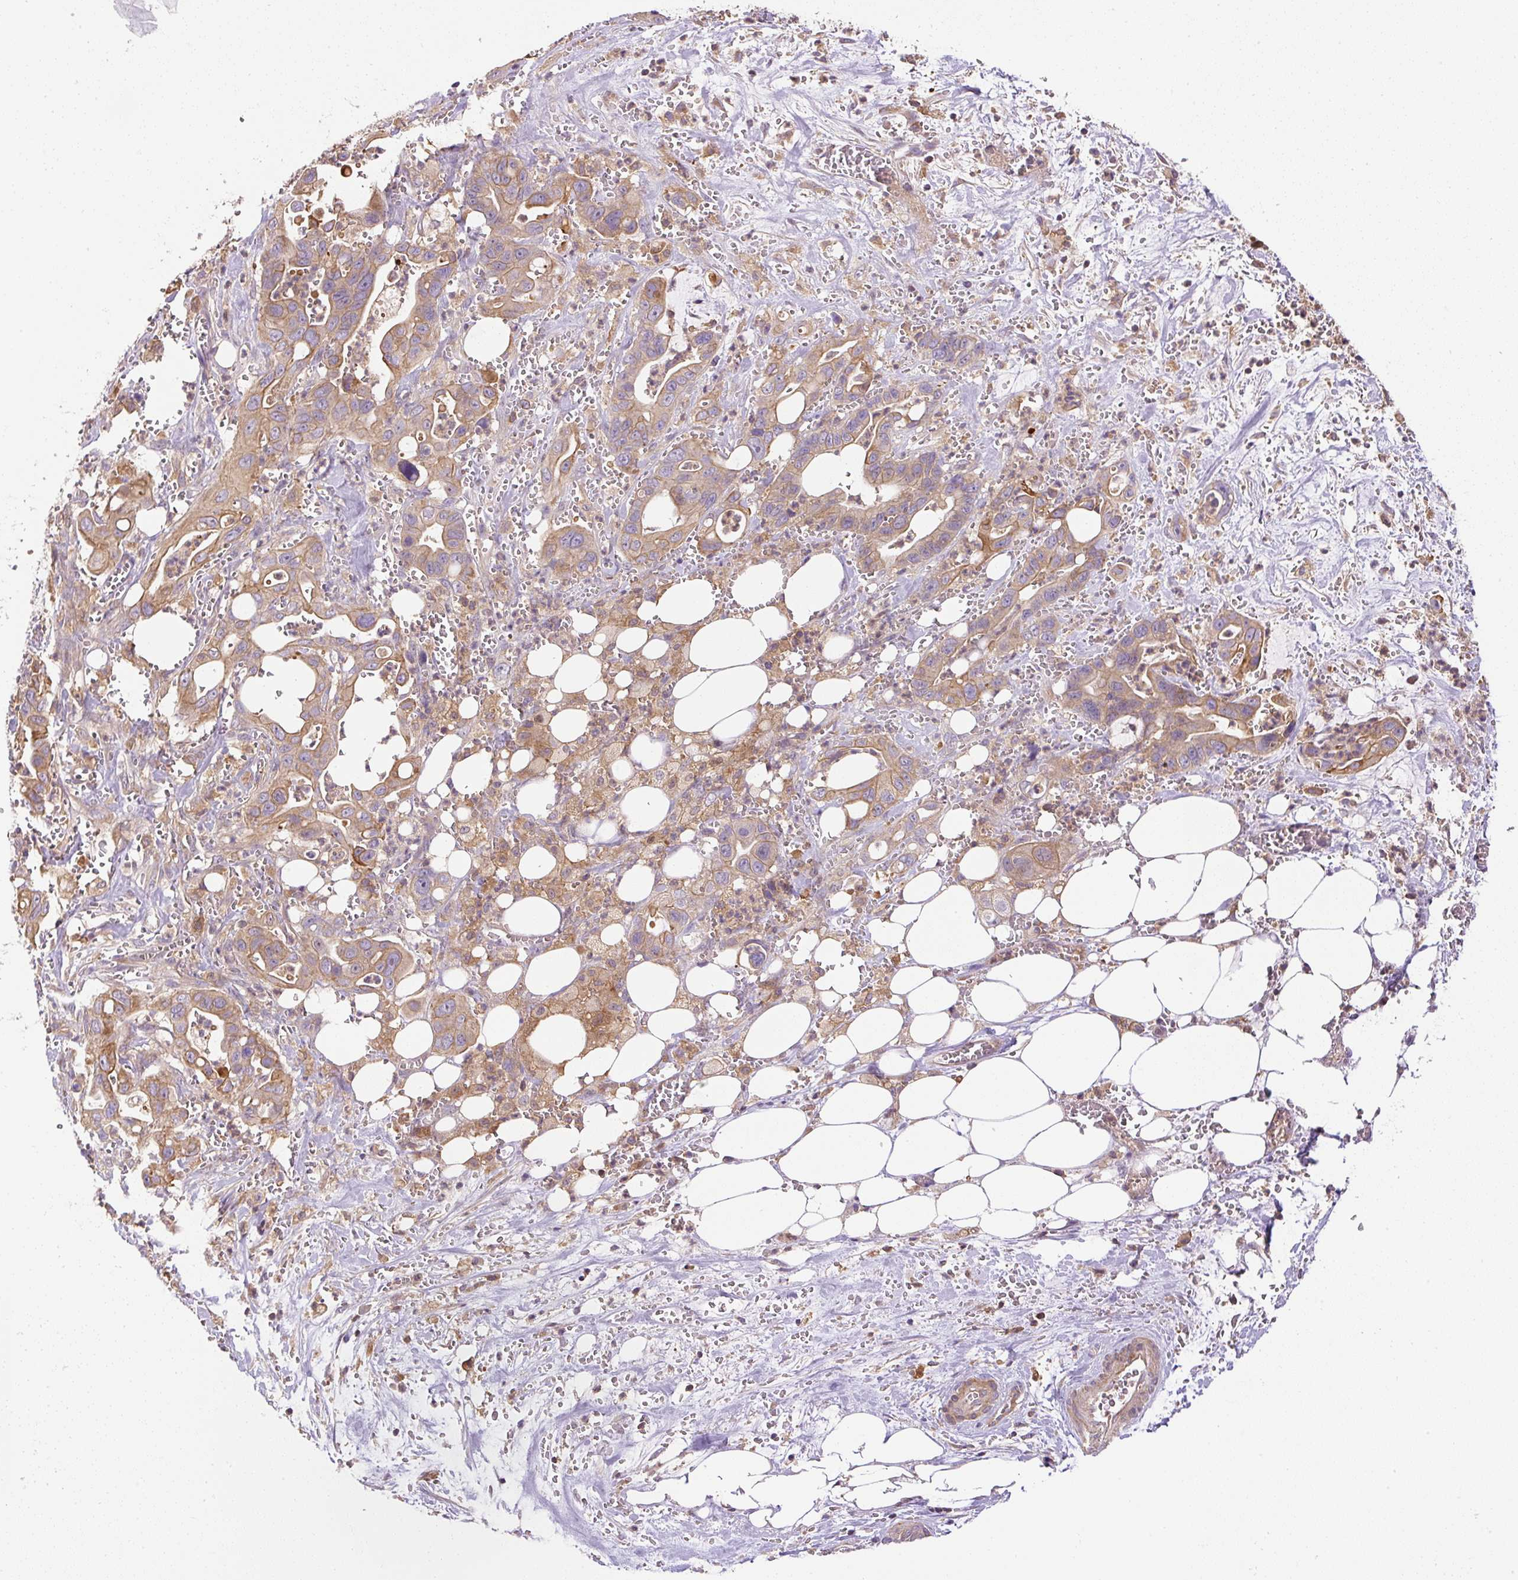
{"staining": {"intensity": "moderate", "quantity": ">75%", "location": "cytoplasmic/membranous"}, "tissue": "pancreatic cancer", "cell_type": "Tumor cells", "image_type": "cancer", "snomed": [{"axis": "morphology", "description": "Adenocarcinoma, NOS"}, {"axis": "topography", "description": "Pancreas"}], "caption": "Brown immunohistochemical staining in adenocarcinoma (pancreatic) shows moderate cytoplasmic/membranous staining in about >75% of tumor cells. (IHC, brightfield microscopy, high magnification).", "gene": "CCDC28A", "patient": {"sex": "male", "age": 61}}